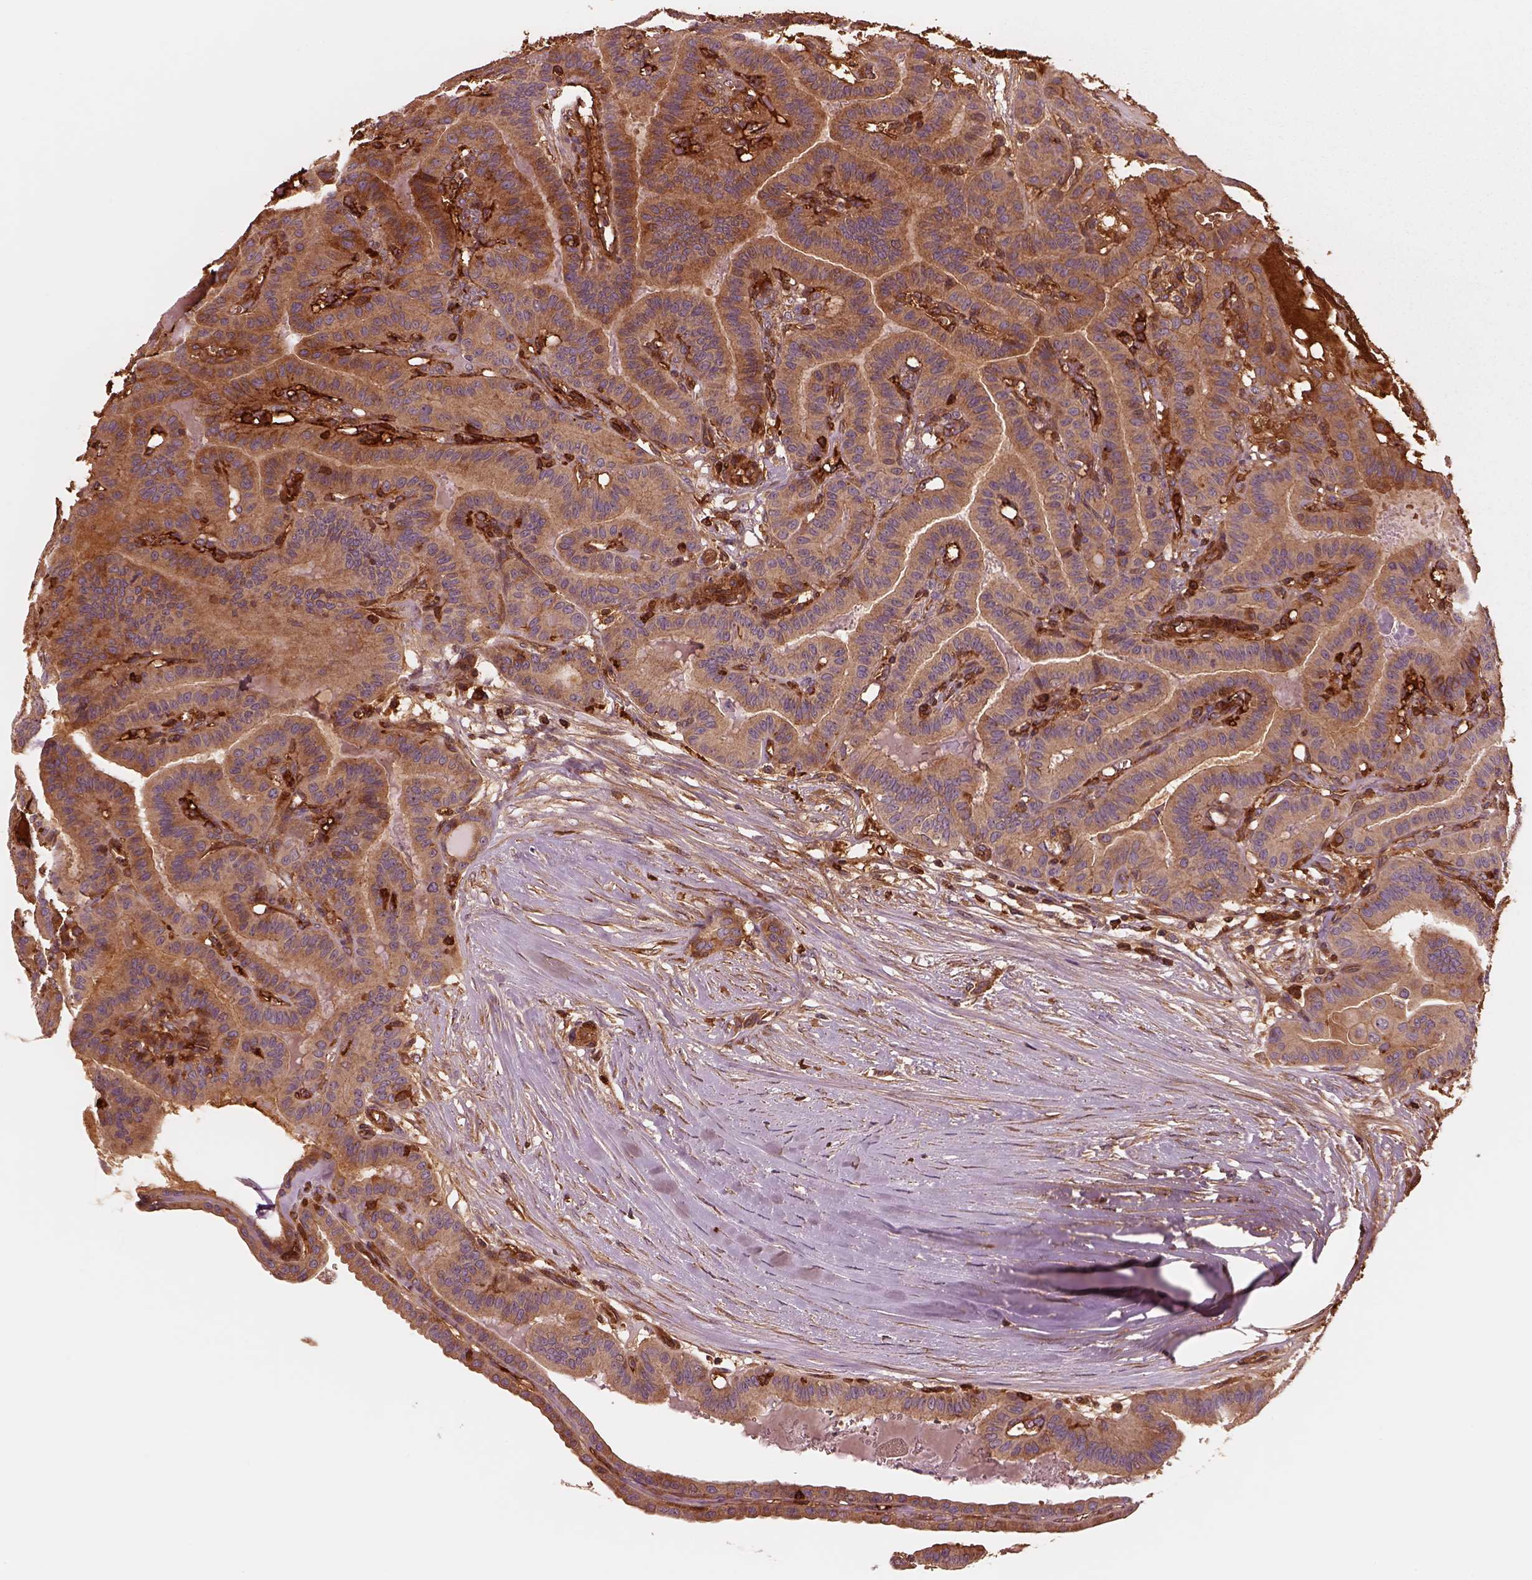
{"staining": {"intensity": "moderate", "quantity": "25%-75%", "location": "cytoplasmic/membranous"}, "tissue": "thyroid cancer", "cell_type": "Tumor cells", "image_type": "cancer", "snomed": [{"axis": "morphology", "description": "Papillary adenocarcinoma, NOS"}, {"axis": "topography", "description": "Thyroid gland"}], "caption": "Protein analysis of papillary adenocarcinoma (thyroid) tissue exhibits moderate cytoplasmic/membranous staining in about 25%-75% of tumor cells.", "gene": "ASCC2", "patient": {"sex": "male", "age": 87}}